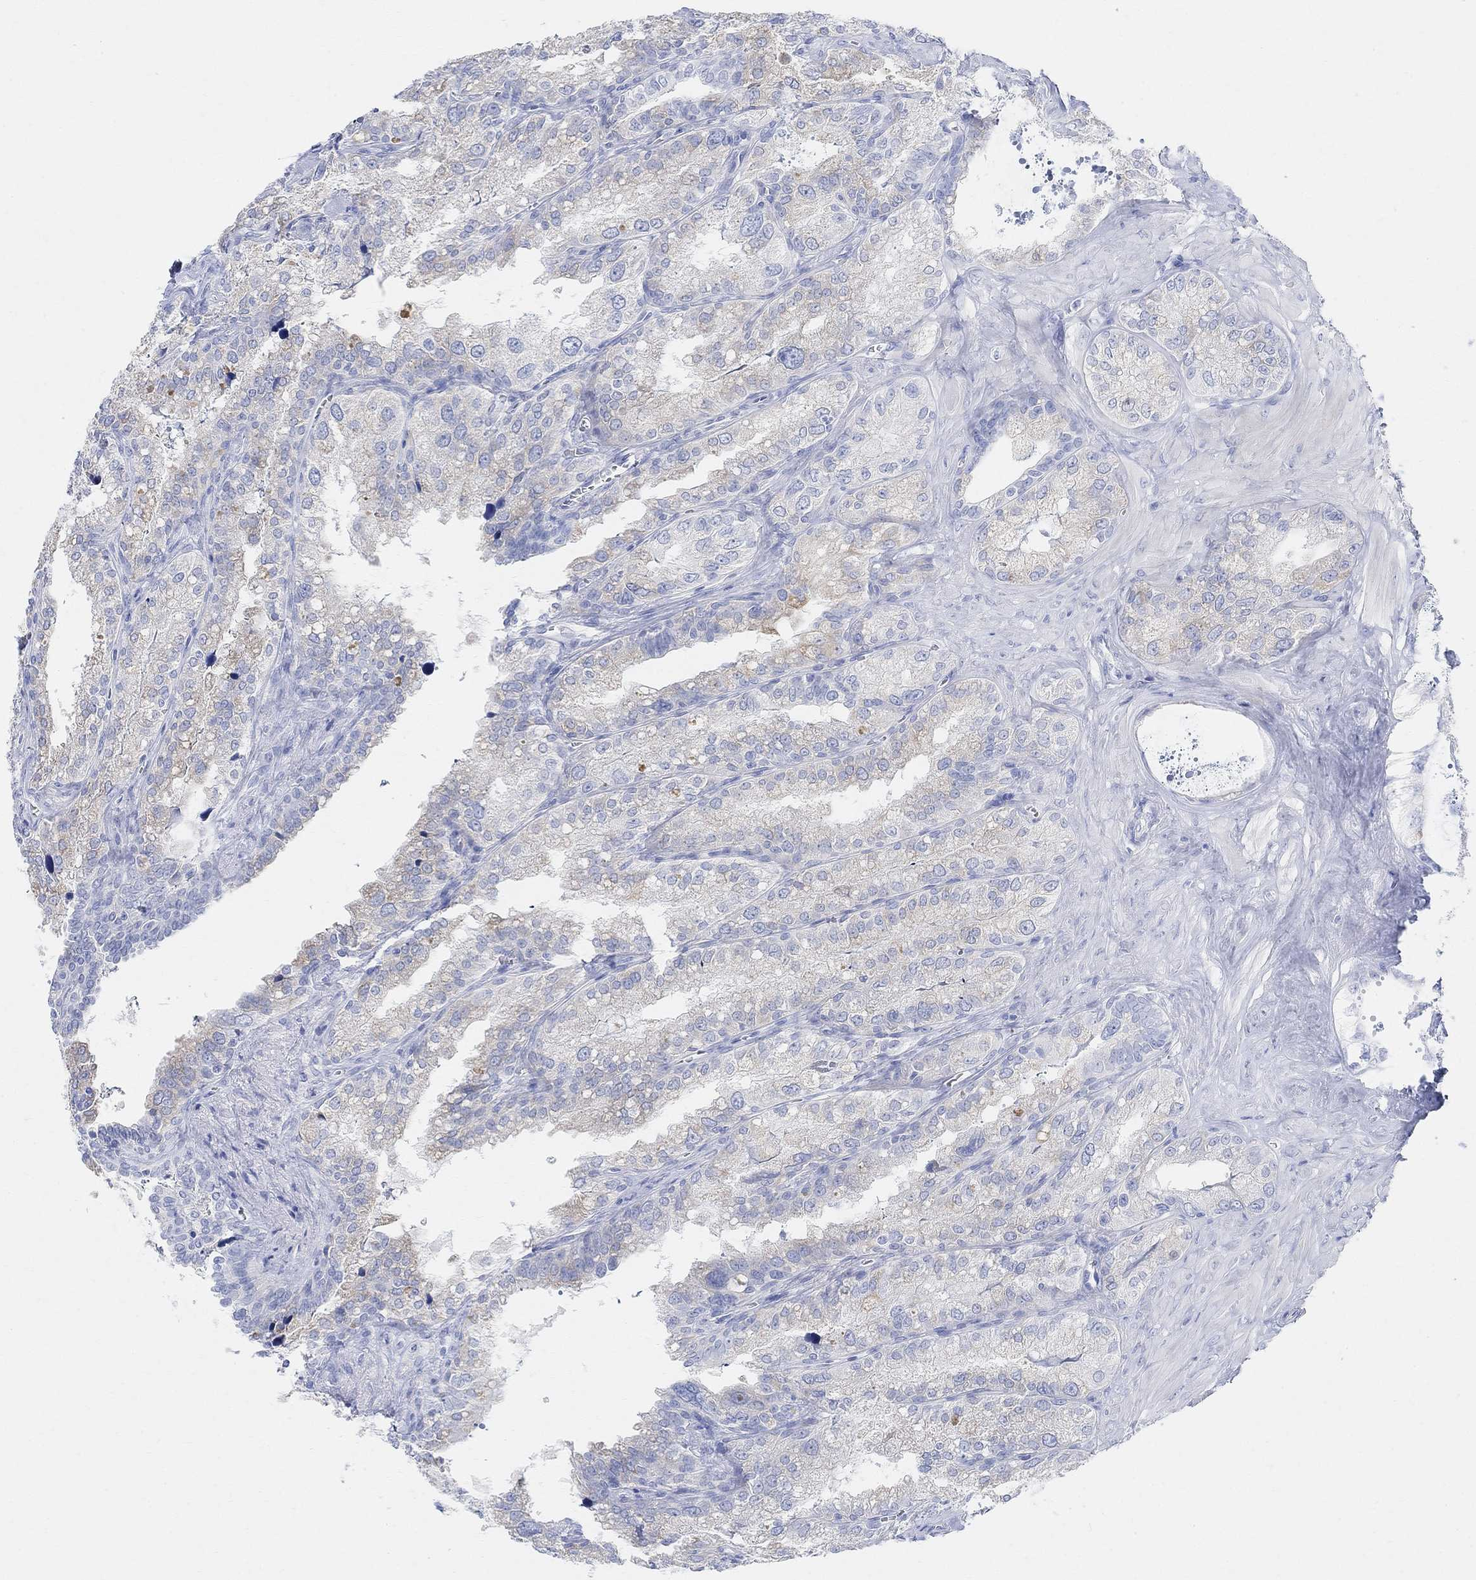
{"staining": {"intensity": "weak", "quantity": "25%-75%", "location": "cytoplasmic/membranous"}, "tissue": "seminal vesicle", "cell_type": "Glandular cells", "image_type": "normal", "snomed": [{"axis": "morphology", "description": "Normal tissue, NOS"}, {"axis": "topography", "description": "Seminal veicle"}], "caption": "About 25%-75% of glandular cells in normal human seminal vesicle reveal weak cytoplasmic/membranous protein expression as visualized by brown immunohistochemical staining.", "gene": "RETNLB", "patient": {"sex": "male", "age": 57}}